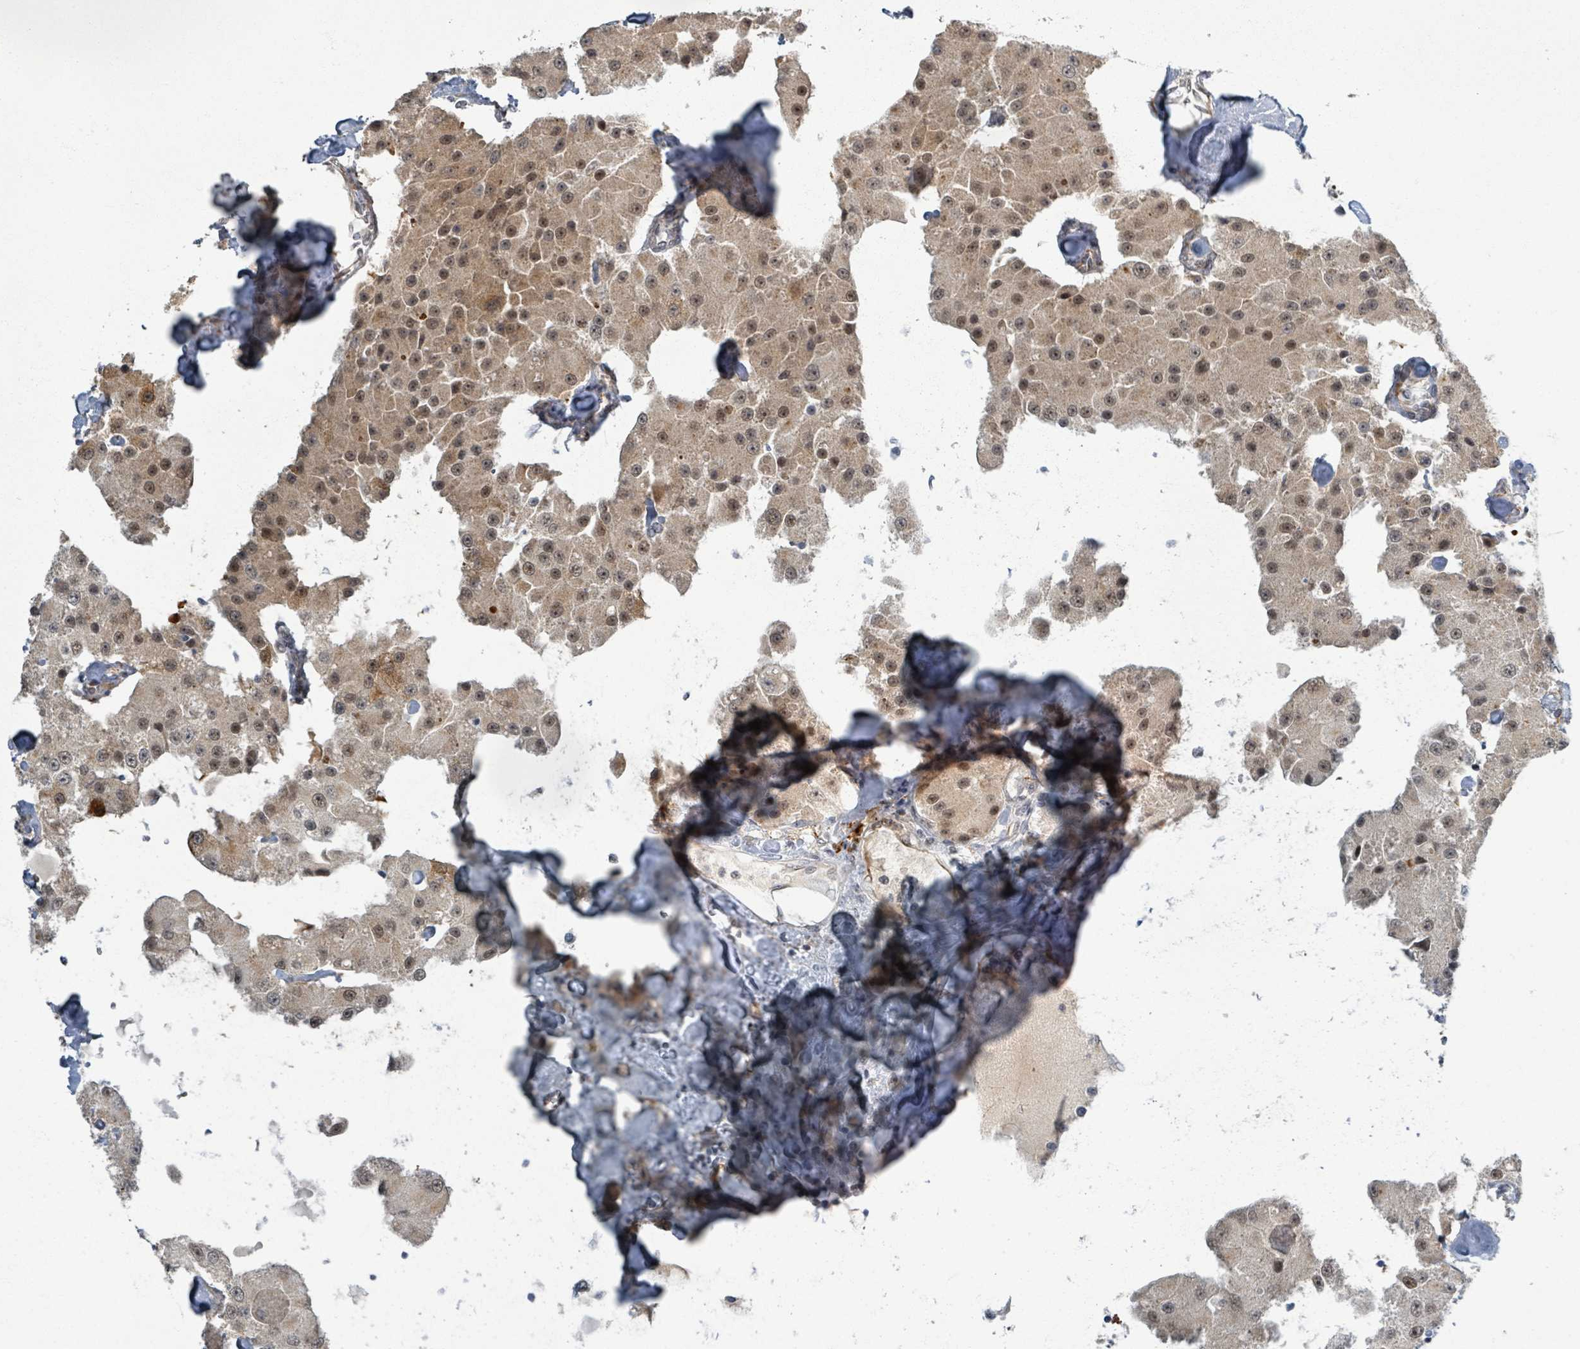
{"staining": {"intensity": "moderate", "quantity": ">75%", "location": "cytoplasmic/membranous,nuclear"}, "tissue": "carcinoid", "cell_type": "Tumor cells", "image_type": "cancer", "snomed": [{"axis": "morphology", "description": "Carcinoid, malignant, NOS"}, {"axis": "topography", "description": "Pancreas"}], "caption": "Moderate cytoplasmic/membranous and nuclear protein staining is identified in approximately >75% of tumor cells in carcinoid.", "gene": "INTS15", "patient": {"sex": "male", "age": 41}}